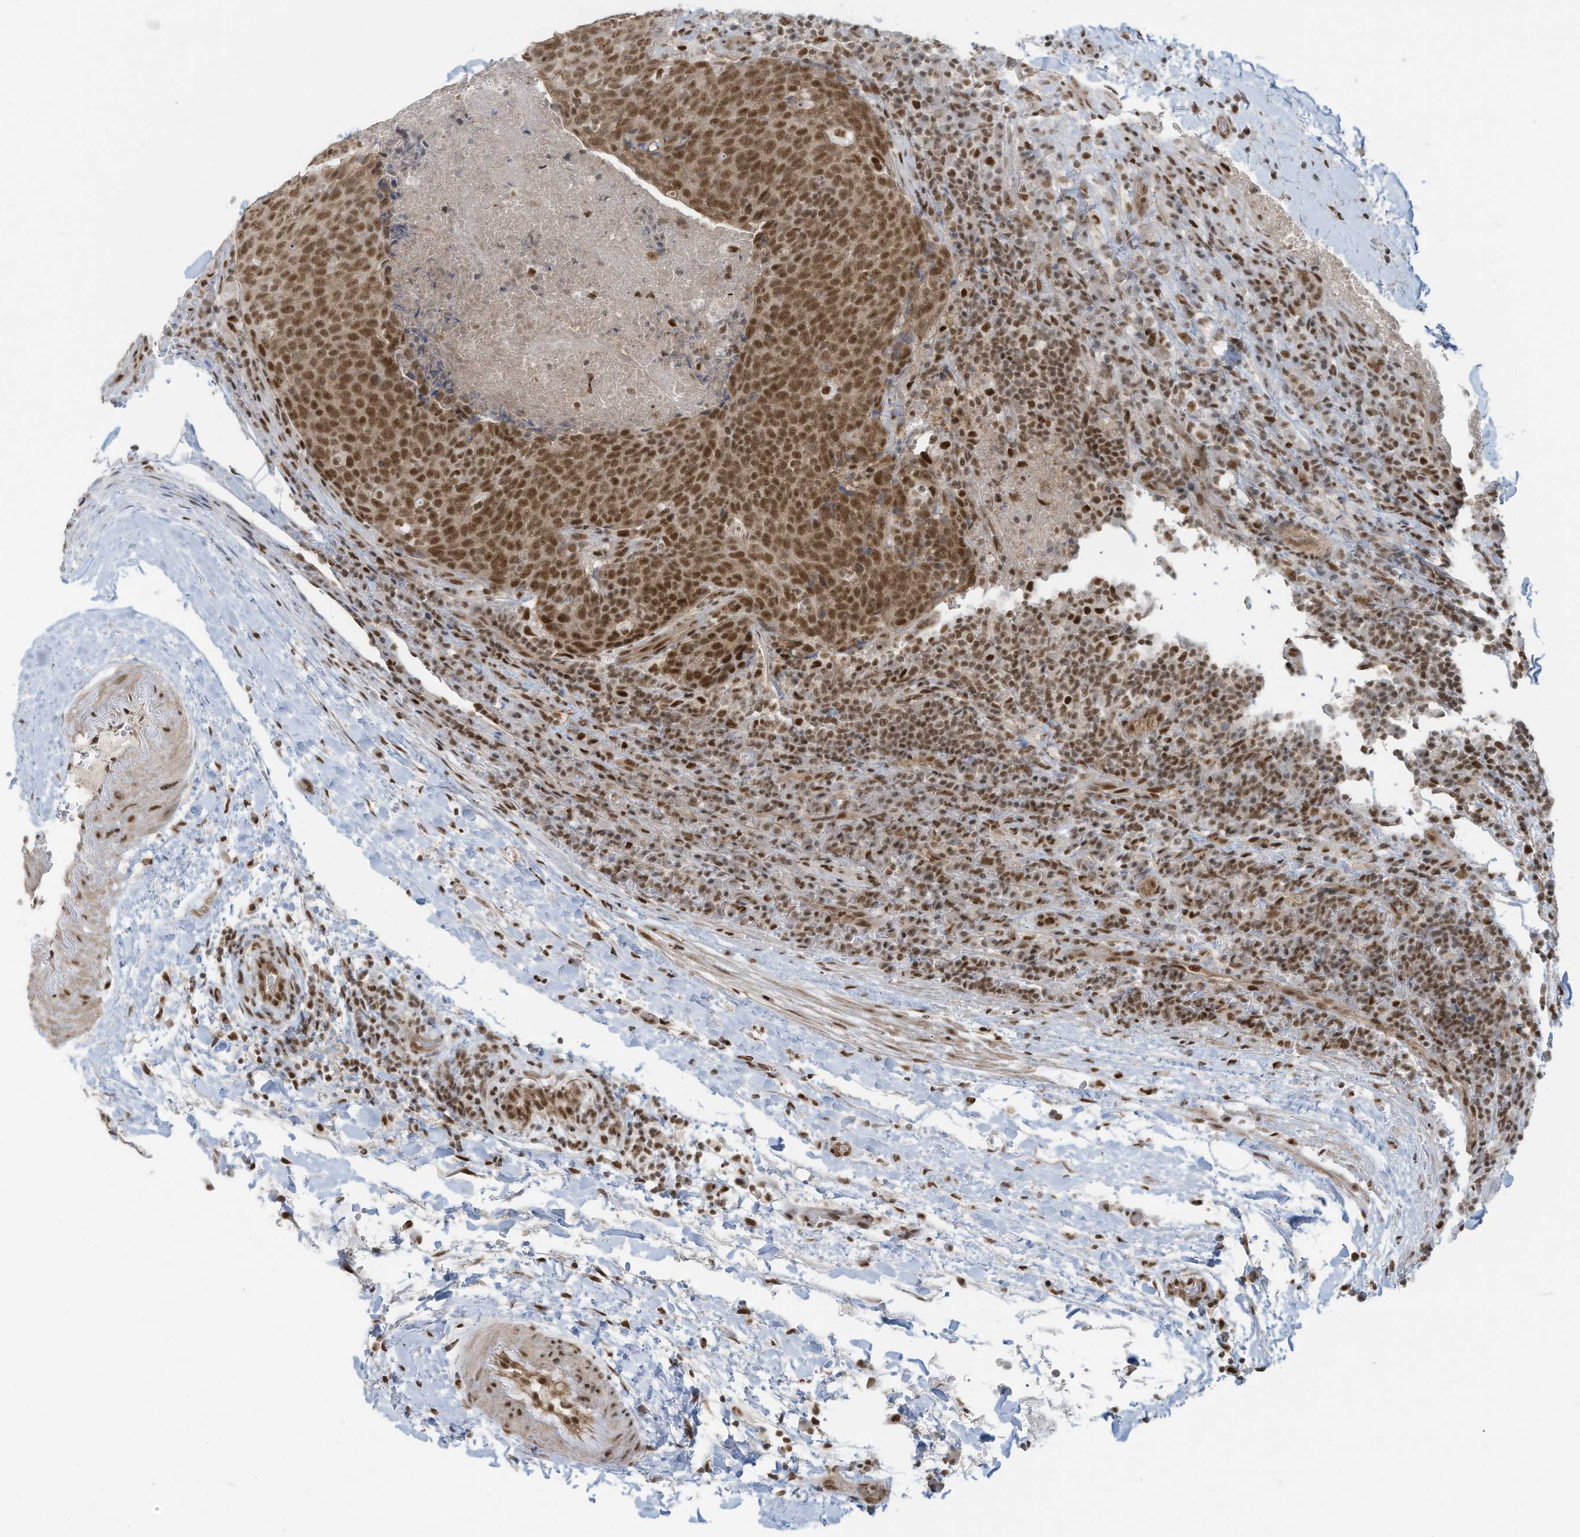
{"staining": {"intensity": "moderate", "quantity": ">75%", "location": "nuclear"}, "tissue": "head and neck cancer", "cell_type": "Tumor cells", "image_type": "cancer", "snomed": [{"axis": "morphology", "description": "Squamous cell carcinoma, NOS"}, {"axis": "morphology", "description": "Squamous cell carcinoma, metastatic, NOS"}, {"axis": "topography", "description": "Lymph node"}, {"axis": "topography", "description": "Head-Neck"}], "caption": "The image displays immunohistochemical staining of head and neck cancer. There is moderate nuclear expression is present in about >75% of tumor cells.", "gene": "DBR1", "patient": {"sex": "male", "age": 62}}